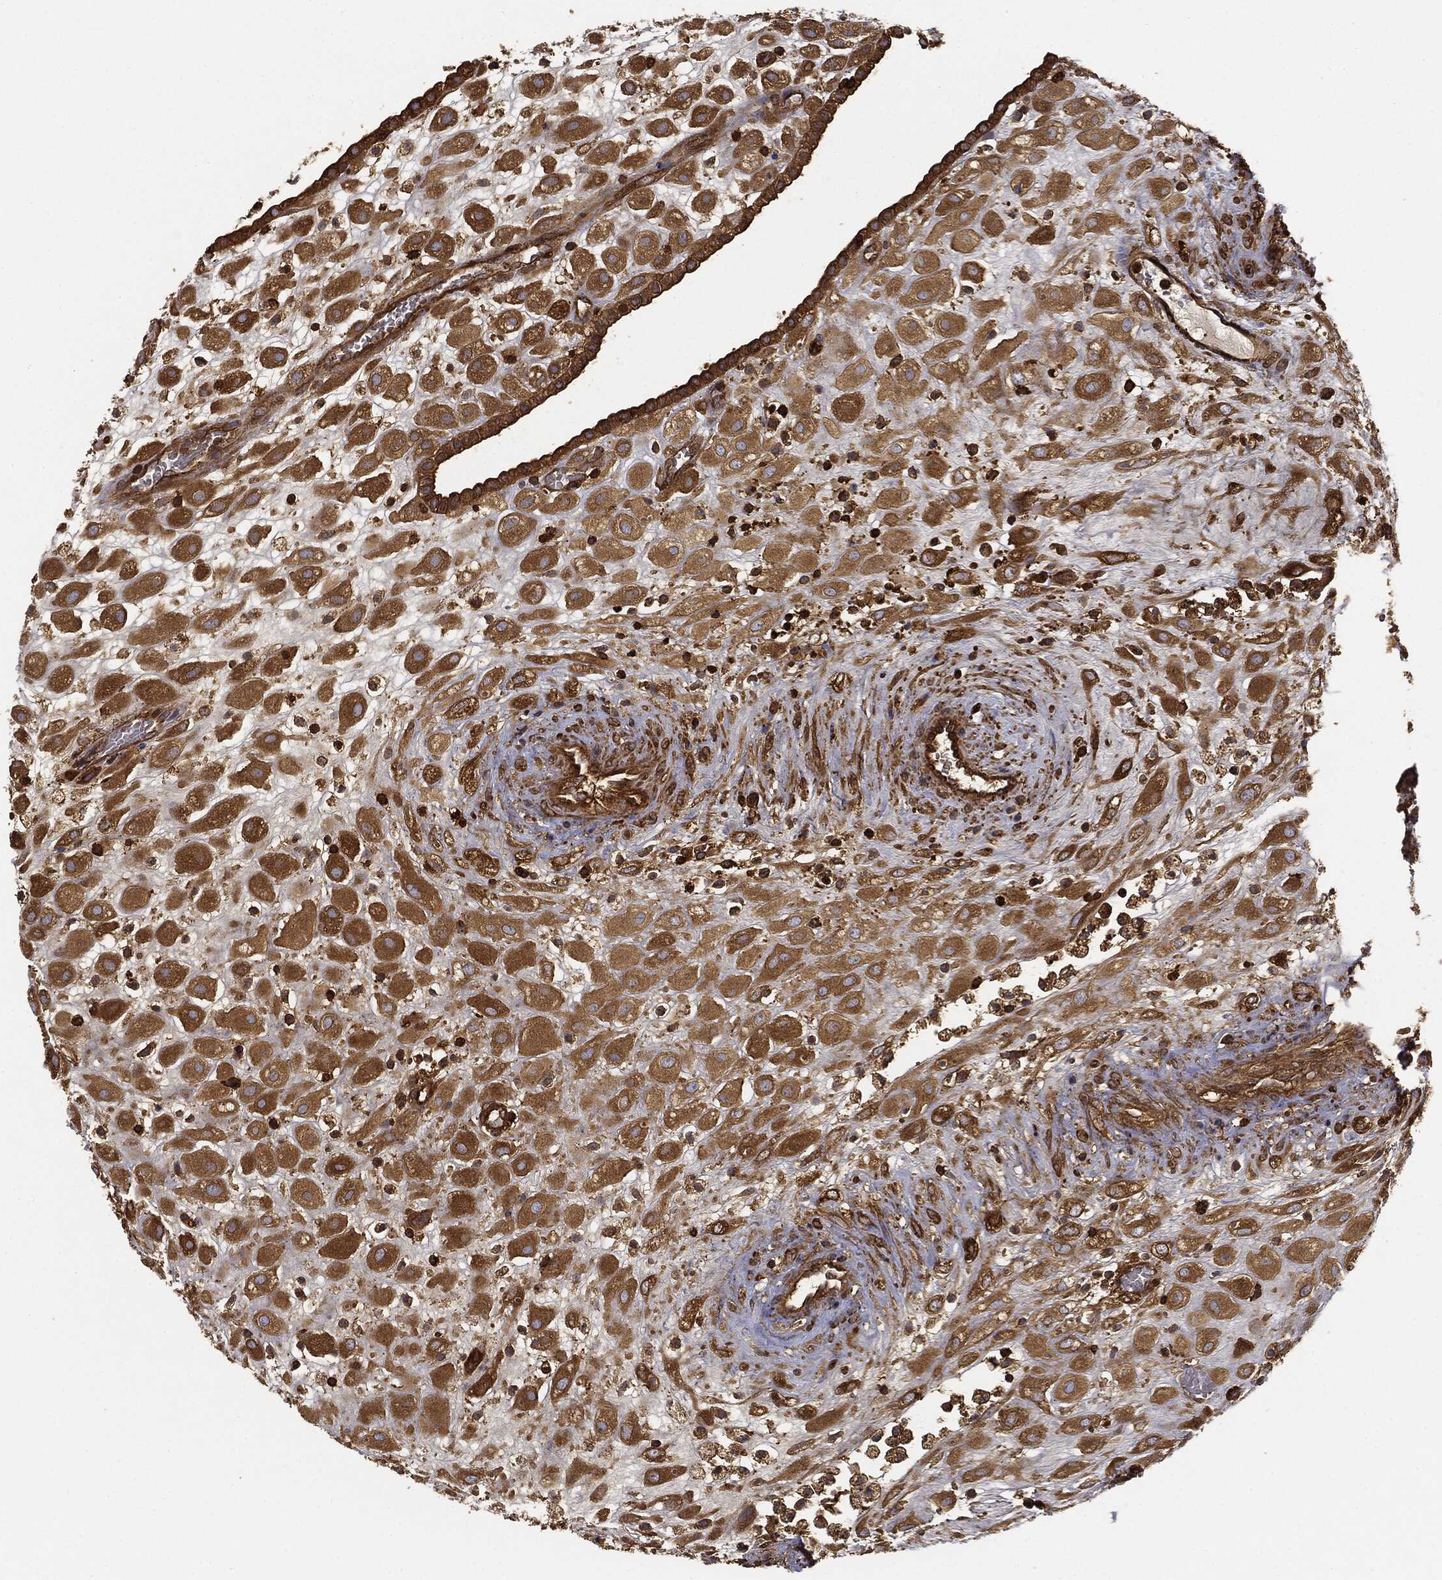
{"staining": {"intensity": "moderate", "quantity": ">75%", "location": "cytoplasmic/membranous"}, "tissue": "placenta", "cell_type": "Decidual cells", "image_type": "normal", "snomed": [{"axis": "morphology", "description": "Normal tissue, NOS"}, {"axis": "topography", "description": "Placenta"}], "caption": "Immunohistochemistry (IHC) image of benign human placenta stained for a protein (brown), which displays medium levels of moderate cytoplasmic/membranous staining in about >75% of decidual cells.", "gene": "WDR1", "patient": {"sex": "female", "age": 24}}